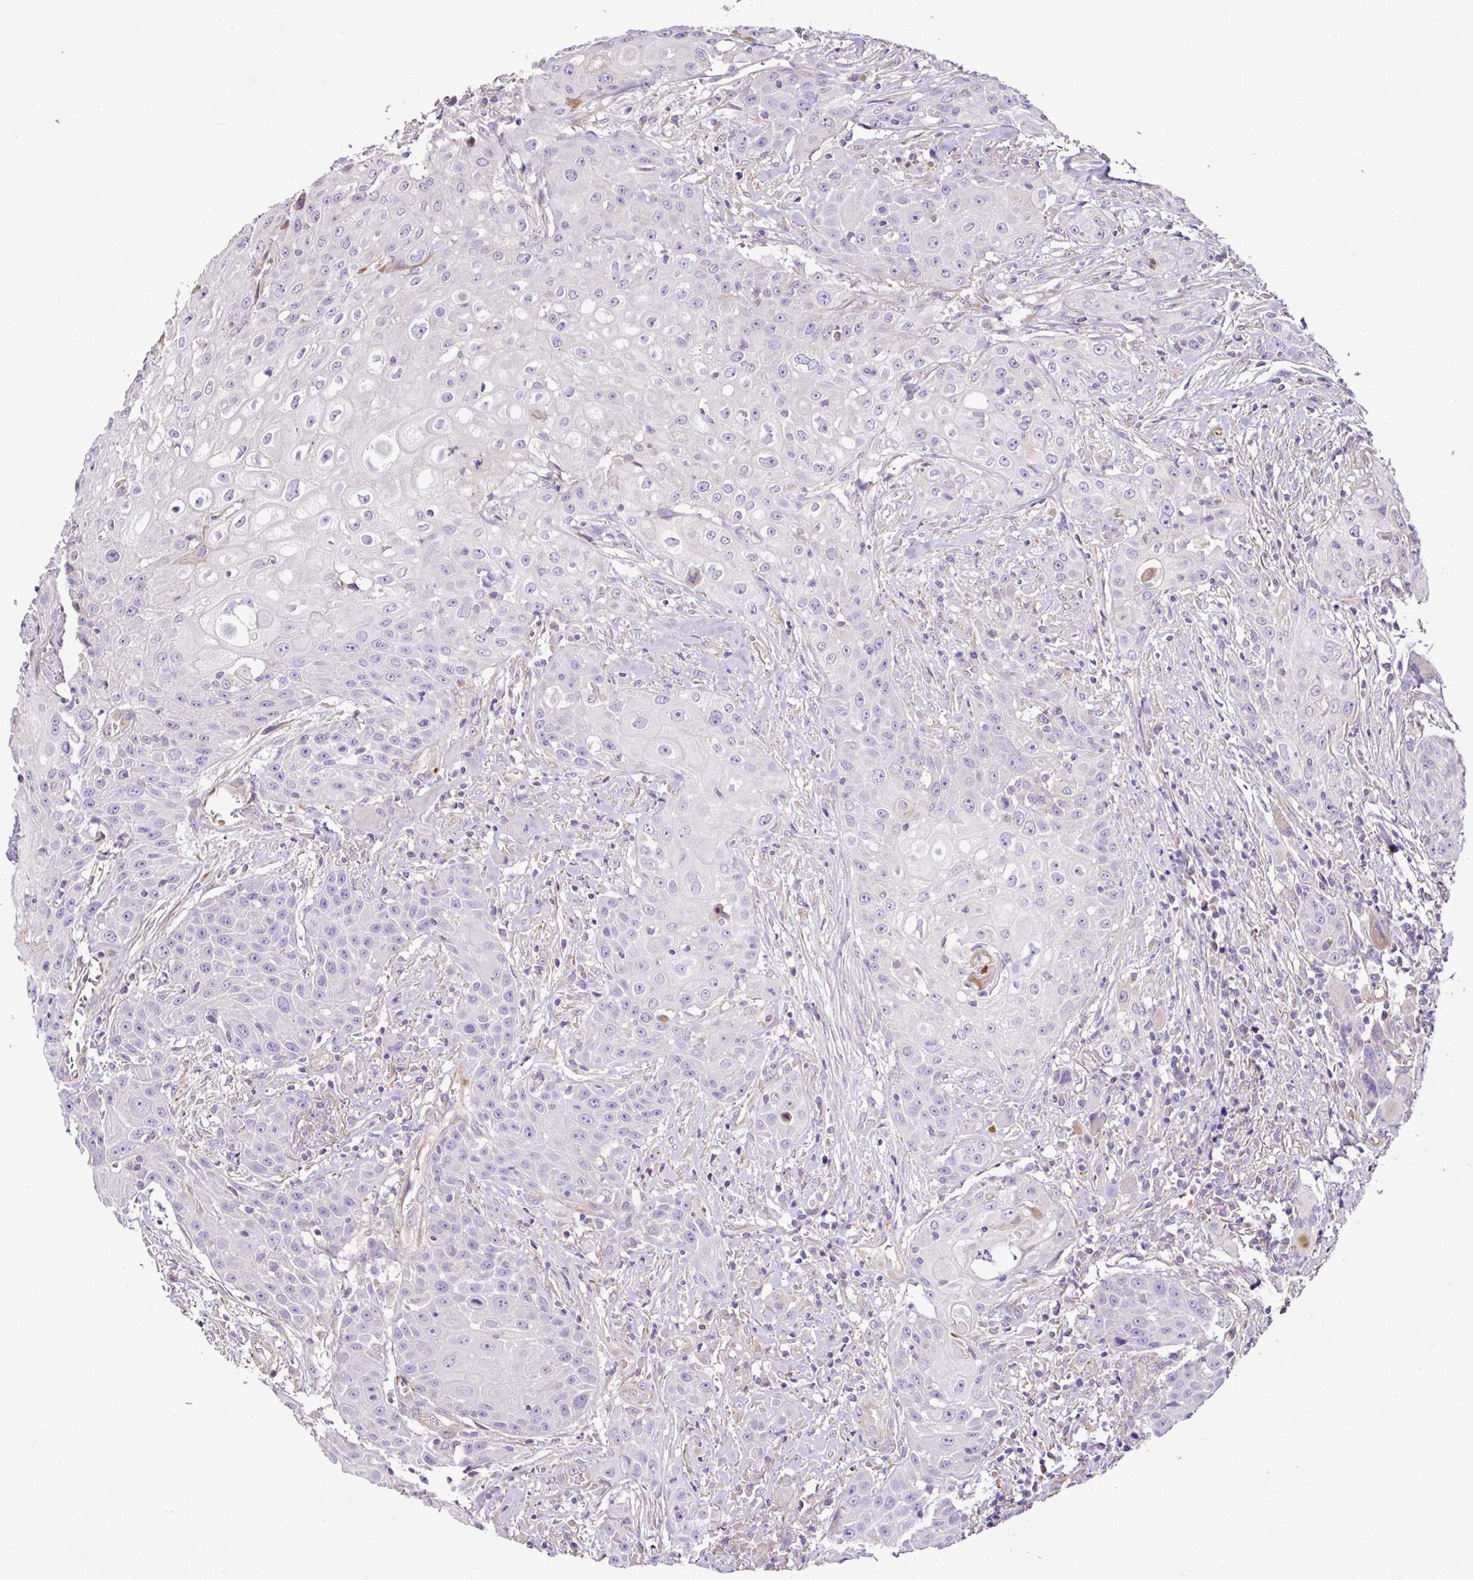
{"staining": {"intensity": "negative", "quantity": "none", "location": "none"}, "tissue": "head and neck cancer", "cell_type": "Tumor cells", "image_type": "cancer", "snomed": [{"axis": "morphology", "description": "Squamous cell carcinoma, NOS"}, {"axis": "topography", "description": "Oral tissue"}, {"axis": "topography", "description": "Head-Neck"}], "caption": "This is a image of immunohistochemistry (IHC) staining of head and neck cancer, which shows no positivity in tumor cells.", "gene": "CTXN2", "patient": {"sex": "female", "age": 82}}